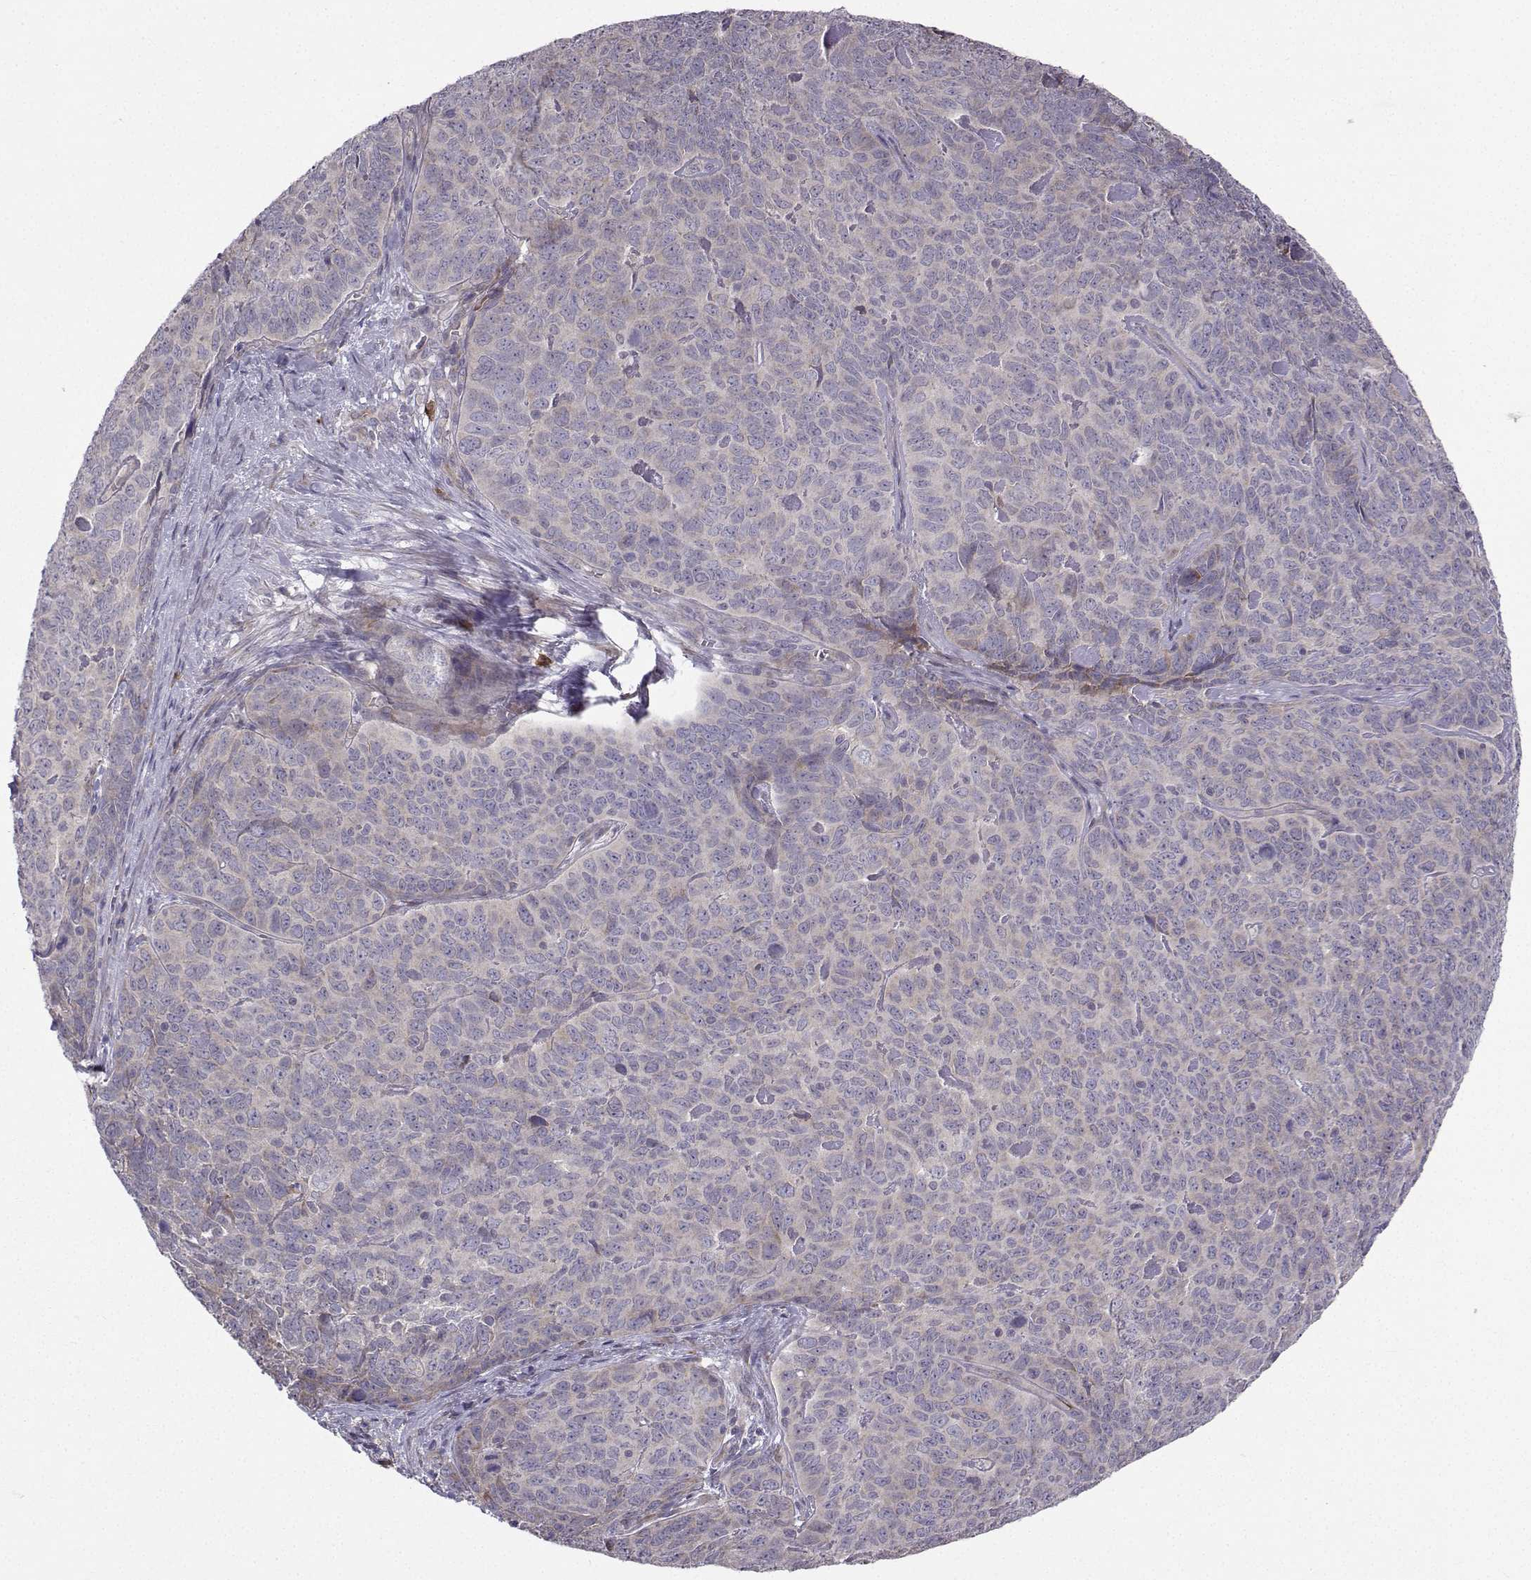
{"staining": {"intensity": "moderate", "quantity": "<25%", "location": "cytoplasmic/membranous"}, "tissue": "skin cancer", "cell_type": "Tumor cells", "image_type": "cancer", "snomed": [{"axis": "morphology", "description": "Squamous cell carcinoma, NOS"}, {"axis": "topography", "description": "Skin"}, {"axis": "topography", "description": "Anal"}], "caption": "The micrograph displays immunohistochemical staining of skin squamous cell carcinoma. There is moderate cytoplasmic/membranous expression is present in about <25% of tumor cells.", "gene": "STXBP5", "patient": {"sex": "female", "age": 51}}